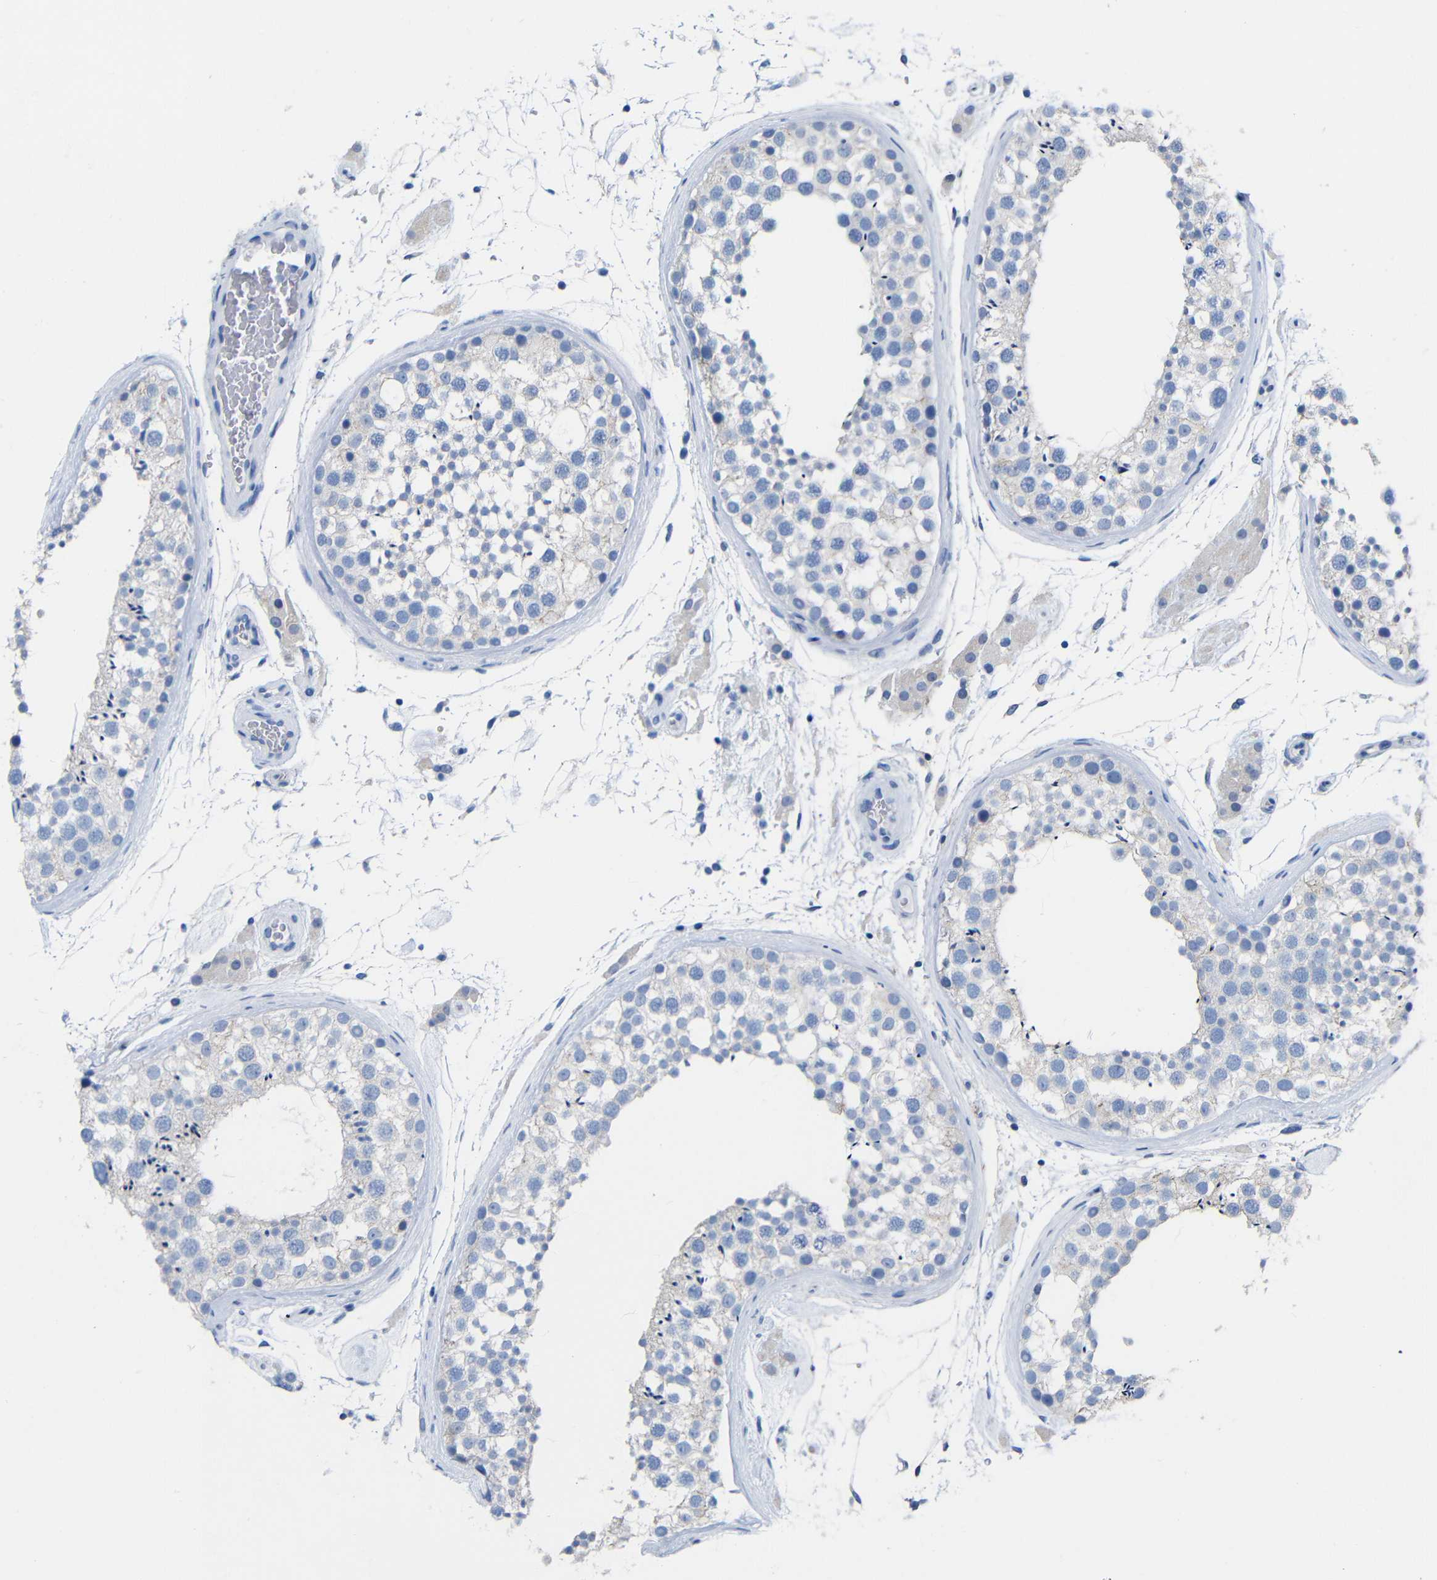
{"staining": {"intensity": "weak", "quantity": "<25%", "location": "cytoplasmic/membranous"}, "tissue": "testis", "cell_type": "Cells in seminiferous ducts", "image_type": "normal", "snomed": [{"axis": "morphology", "description": "Normal tissue, NOS"}, {"axis": "topography", "description": "Testis"}], "caption": "High magnification brightfield microscopy of normal testis stained with DAB (brown) and counterstained with hematoxylin (blue): cells in seminiferous ducts show no significant staining.", "gene": "CGNL1", "patient": {"sex": "male", "age": 46}}